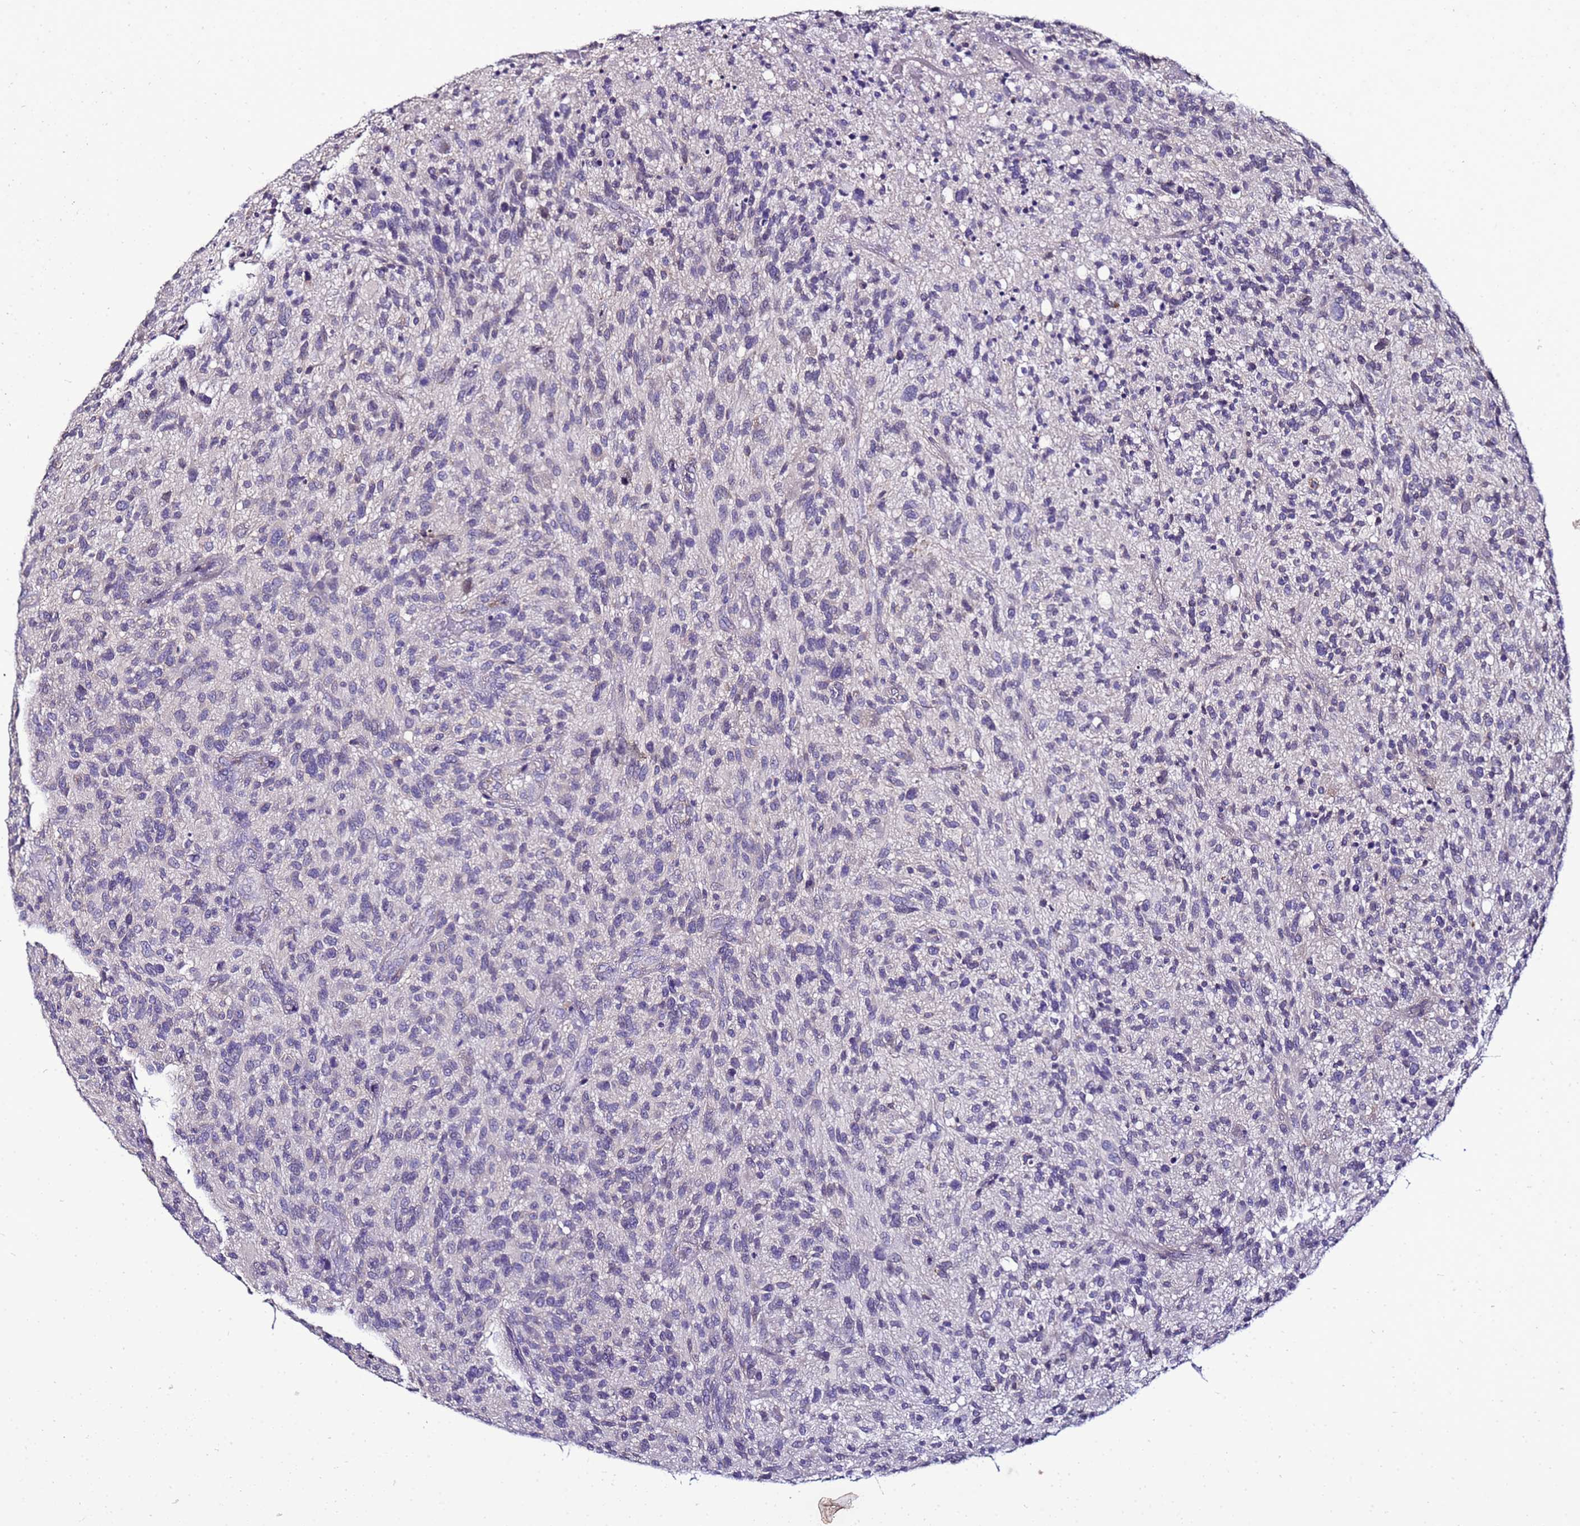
{"staining": {"intensity": "negative", "quantity": "none", "location": "none"}, "tissue": "glioma", "cell_type": "Tumor cells", "image_type": "cancer", "snomed": [{"axis": "morphology", "description": "Glioma, malignant, High grade"}, {"axis": "topography", "description": "Brain"}], "caption": "This is a photomicrograph of immunohistochemistry staining of malignant glioma (high-grade), which shows no positivity in tumor cells.", "gene": "FAM166B", "patient": {"sex": "male", "age": 47}}